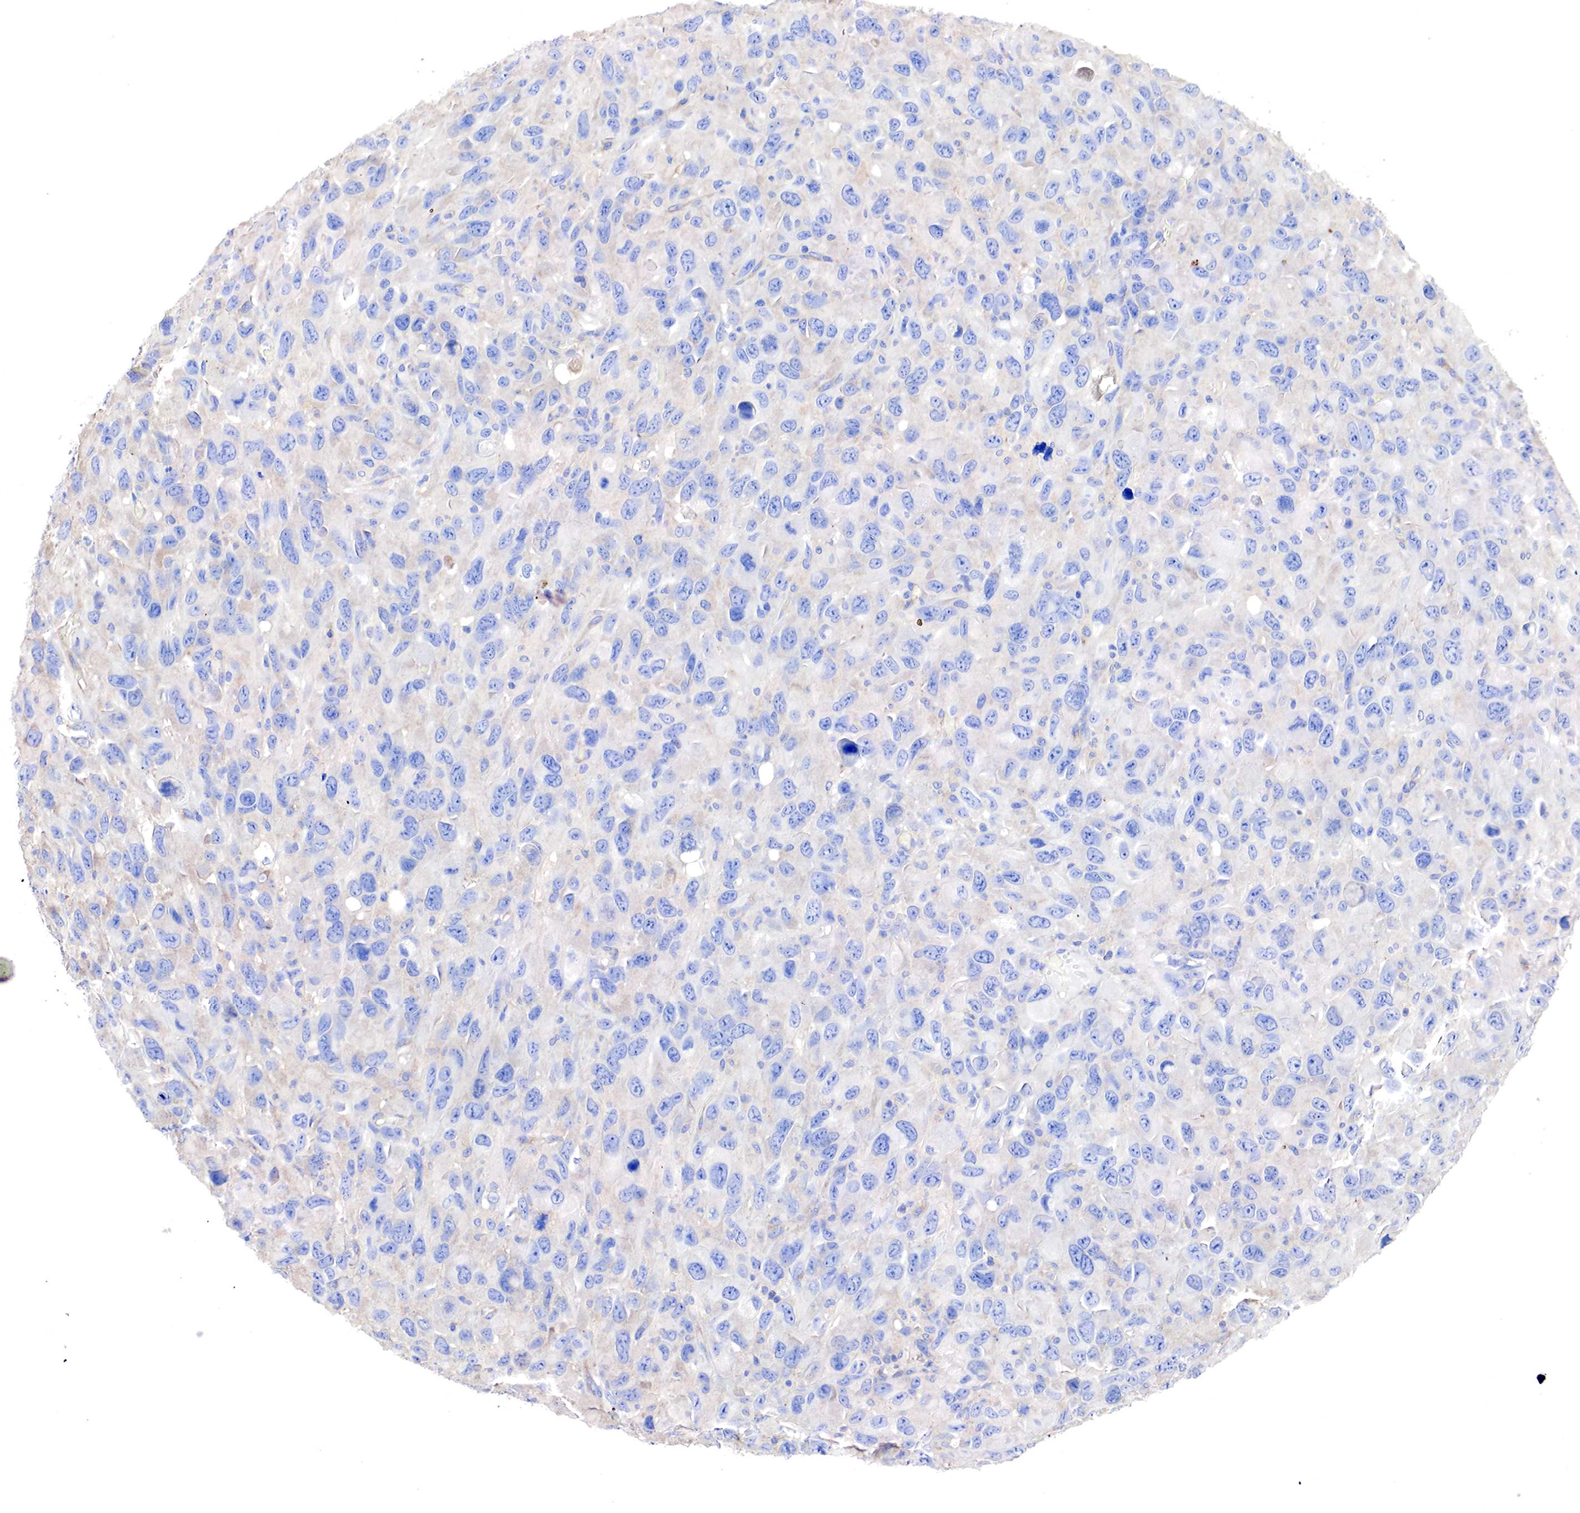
{"staining": {"intensity": "weak", "quantity": ">75%", "location": "cytoplasmic/membranous"}, "tissue": "renal cancer", "cell_type": "Tumor cells", "image_type": "cancer", "snomed": [{"axis": "morphology", "description": "Adenocarcinoma, NOS"}, {"axis": "topography", "description": "Kidney"}], "caption": "Renal cancer (adenocarcinoma) stained with a protein marker reveals weak staining in tumor cells.", "gene": "RDX", "patient": {"sex": "male", "age": 79}}